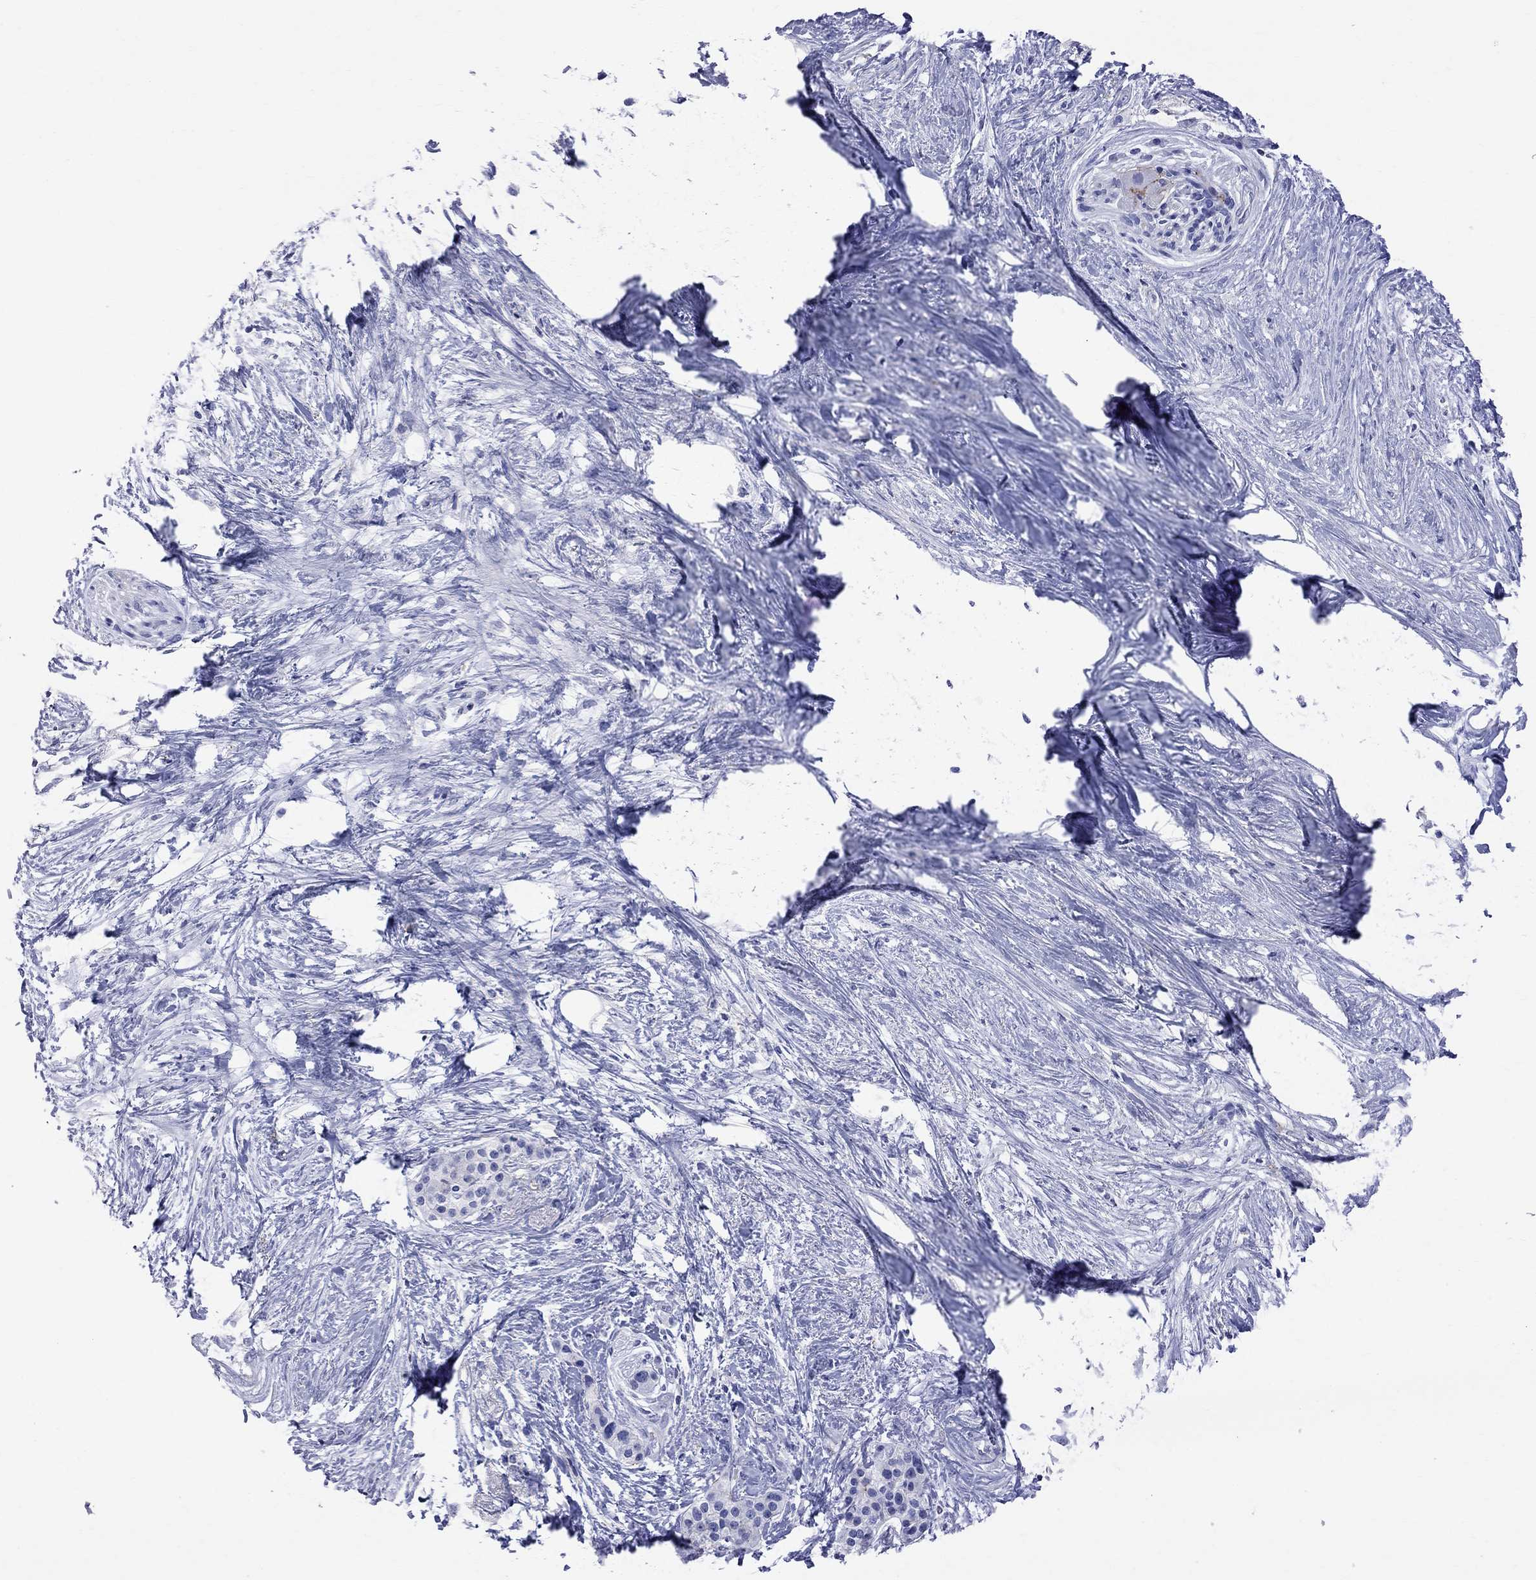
{"staining": {"intensity": "negative", "quantity": "none", "location": "none"}, "tissue": "pancreatic cancer", "cell_type": "Tumor cells", "image_type": "cancer", "snomed": [{"axis": "morphology", "description": "Normal tissue, NOS"}, {"axis": "morphology", "description": "Adenocarcinoma, NOS"}, {"axis": "topography", "description": "Pancreas"}, {"axis": "topography", "description": "Duodenum"}], "caption": "Protein analysis of pancreatic cancer displays no significant positivity in tumor cells.", "gene": "S100A3", "patient": {"sex": "female", "age": 60}}